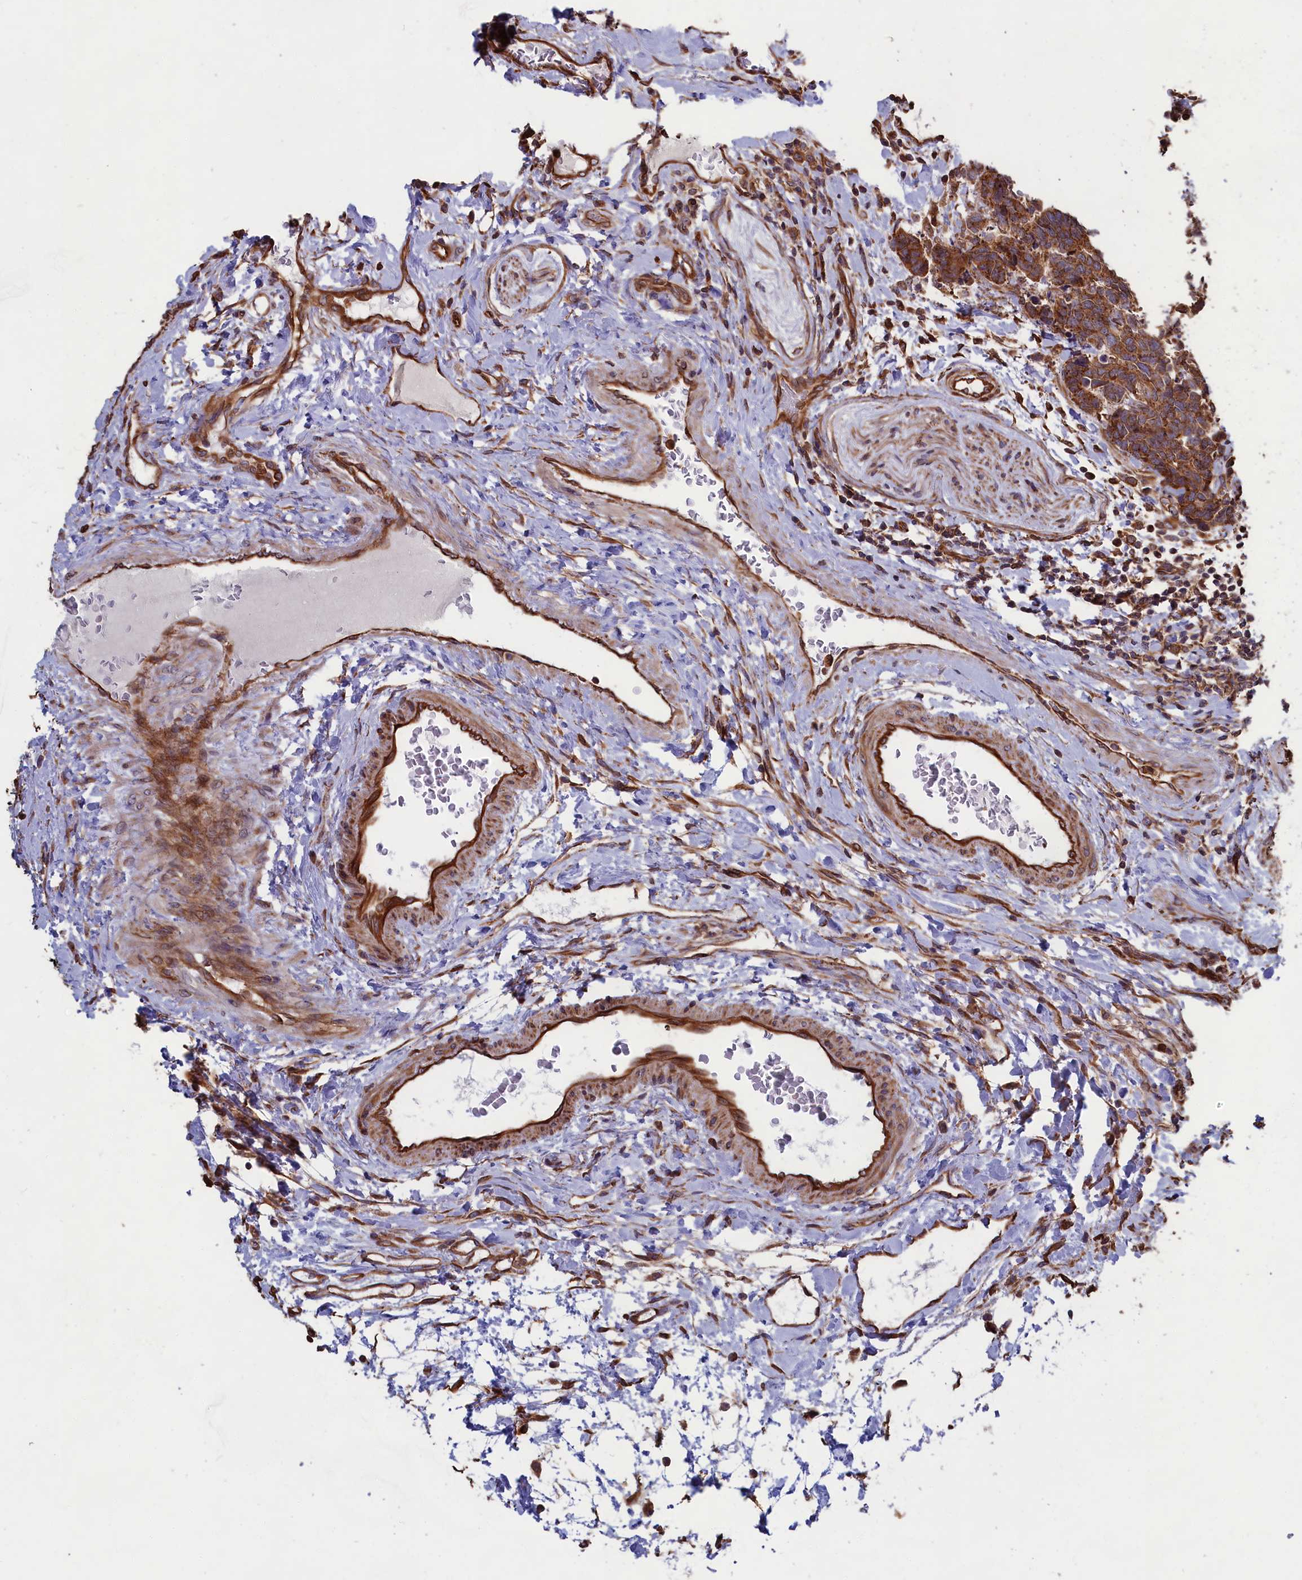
{"staining": {"intensity": "strong", "quantity": ">75%", "location": "cytoplasmic/membranous"}, "tissue": "carcinoid", "cell_type": "Tumor cells", "image_type": "cancer", "snomed": [{"axis": "morphology", "description": "Carcinoma, NOS"}, {"axis": "morphology", "description": "Carcinoid, malignant, NOS"}, {"axis": "topography", "description": "Urinary bladder"}], "caption": "Tumor cells reveal high levels of strong cytoplasmic/membranous positivity in about >75% of cells in malignant carcinoid.", "gene": "CCDC124", "patient": {"sex": "male", "age": 57}}